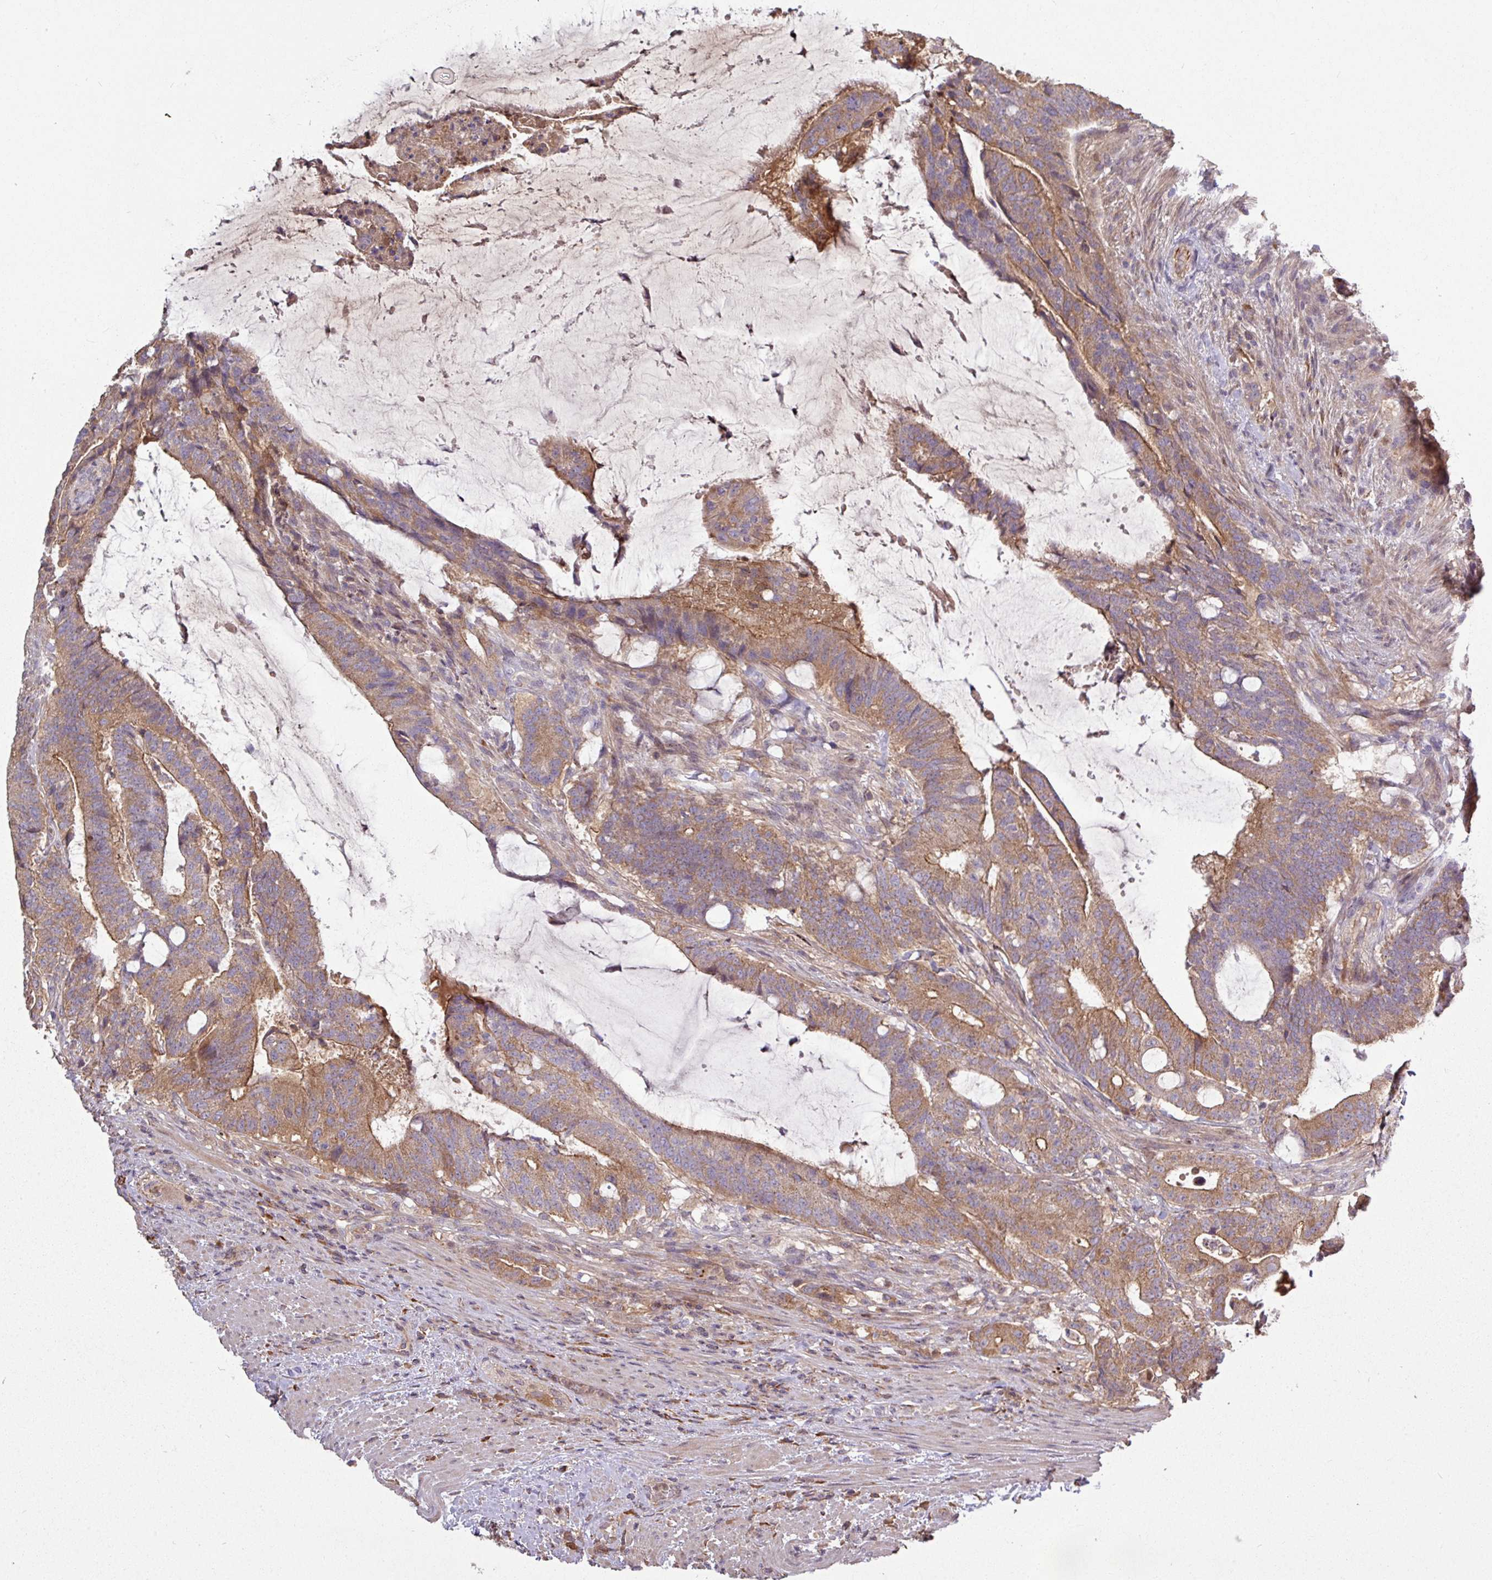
{"staining": {"intensity": "moderate", "quantity": ">75%", "location": "cytoplasmic/membranous"}, "tissue": "colorectal cancer", "cell_type": "Tumor cells", "image_type": "cancer", "snomed": [{"axis": "morphology", "description": "Adenocarcinoma, NOS"}, {"axis": "topography", "description": "Colon"}], "caption": "Protein staining of adenocarcinoma (colorectal) tissue displays moderate cytoplasmic/membranous positivity in approximately >75% of tumor cells.", "gene": "PAPLN", "patient": {"sex": "female", "age": 43}}